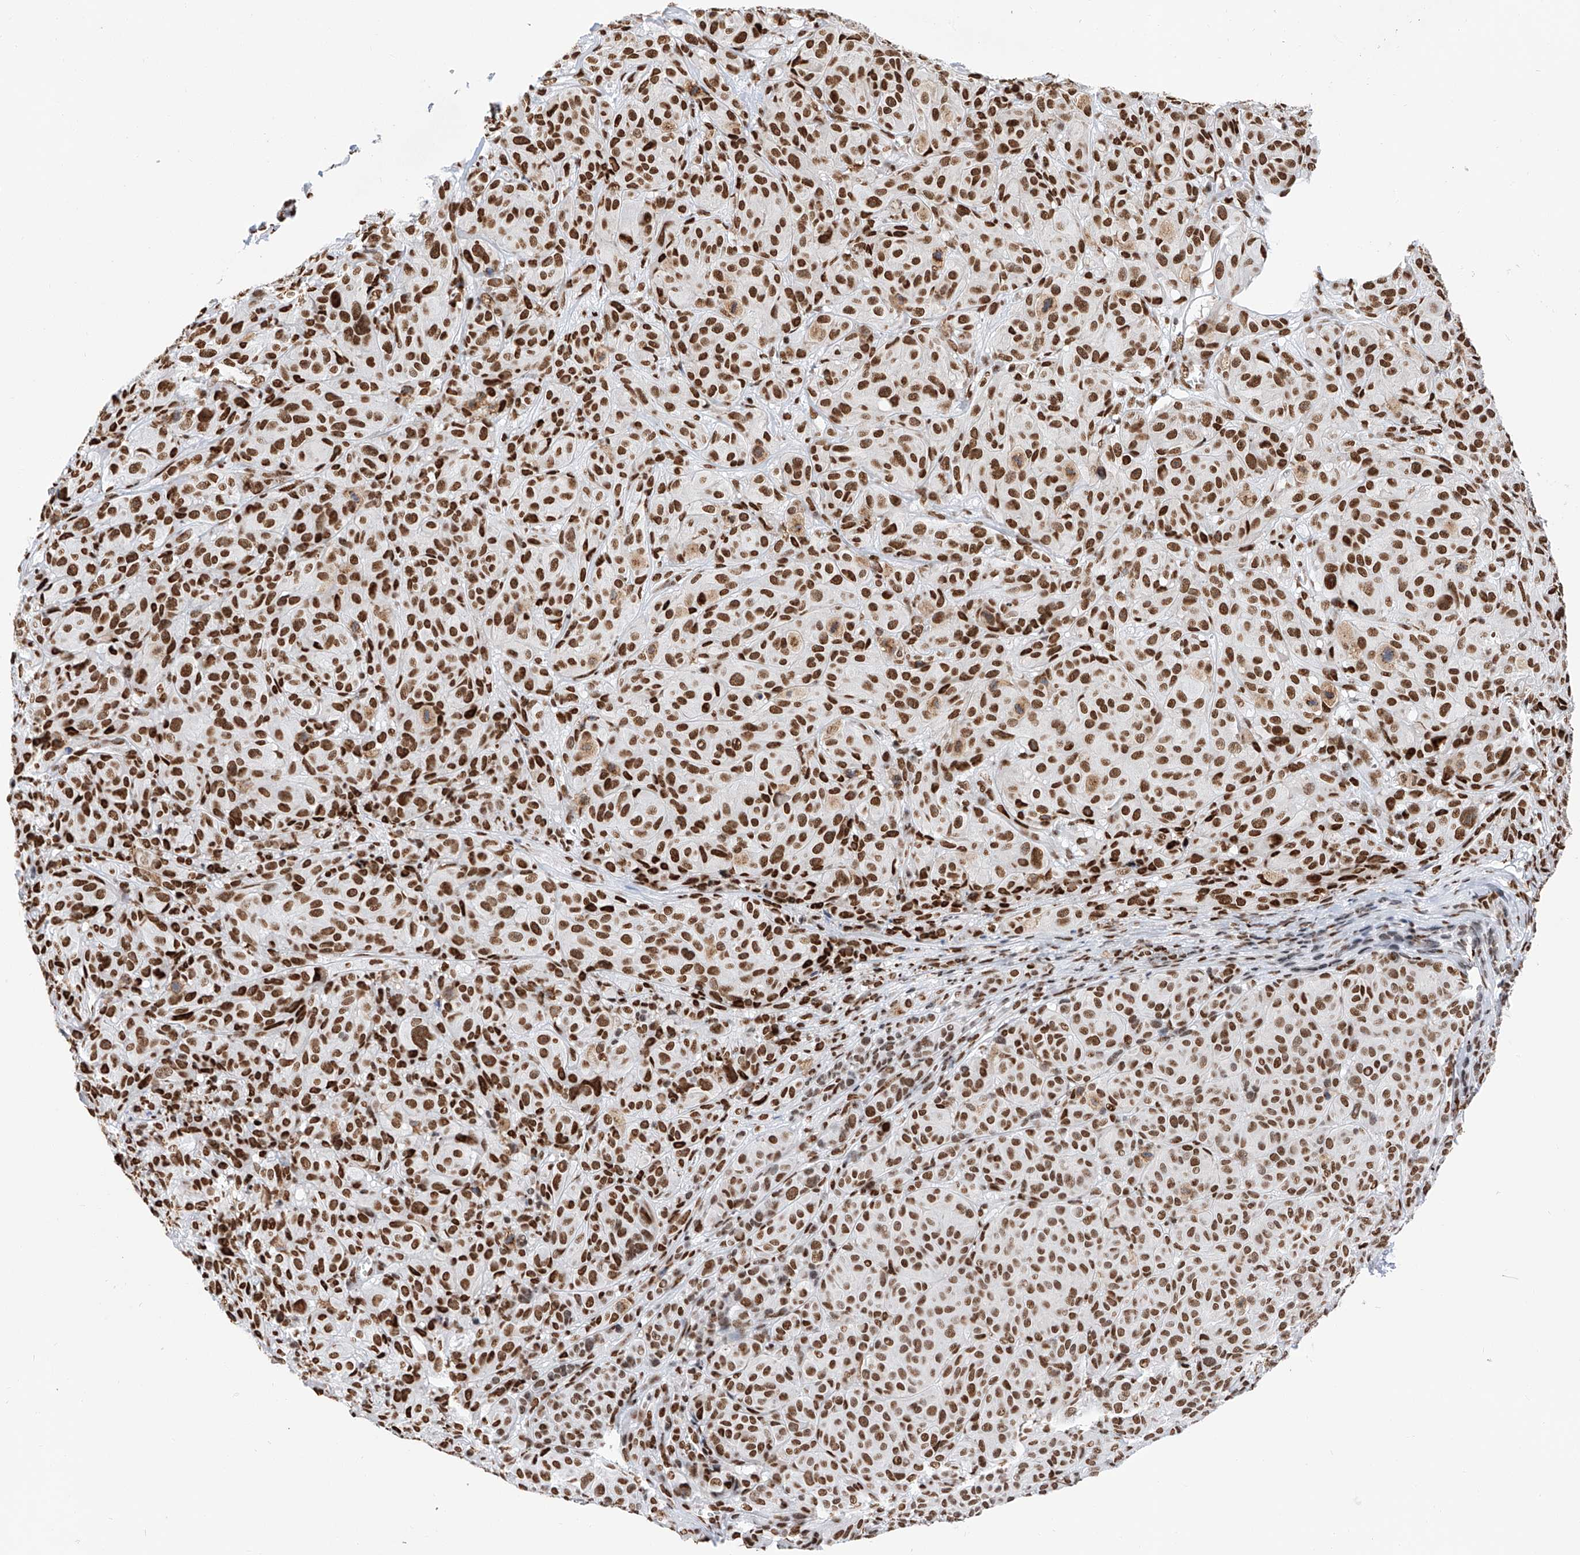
{"staining": {"intensity": "strong", "quantity": ">75%", "location": "nuclear"}, "tissue": "melanoma", "cell_type": "Tumor cells", "image_type": "cancer", "snomed": [{"axis": "morphology", "description": "Malignant melanoma, NOS"}, {"axis": "topography", "description": "Skin"}], "caption": "Immunohistochemistry (DAB (3,3'-diaminobenzidine)) staining of malignant melanoma displays strong nuclear protein staining in approximately >75% of tumor cells.", "gene": "SRSF6", "patient": {"sex": "male", "age": 73}}